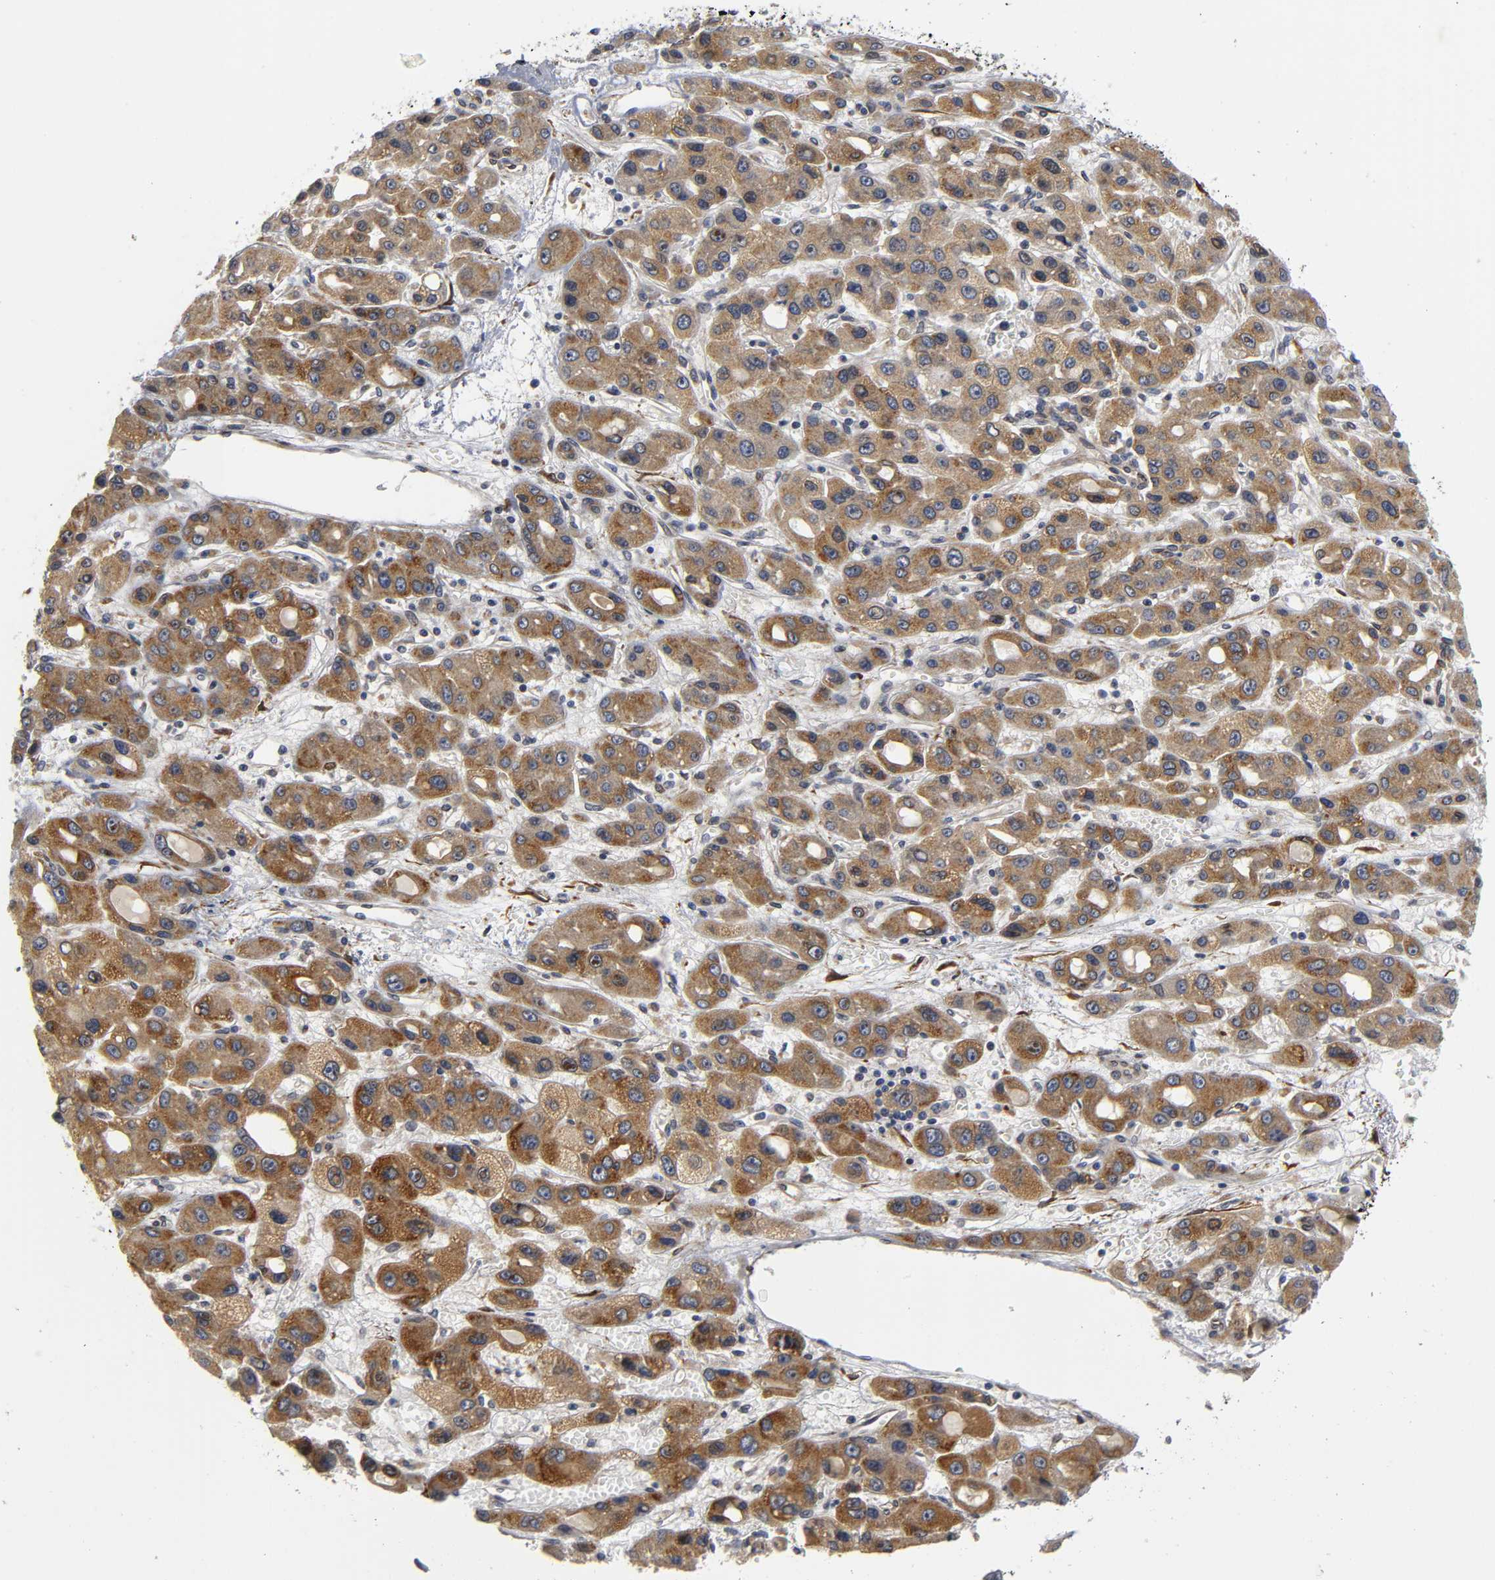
{"staining": {"intensity": "moderate", "quantity": ">75%", "location": "cytoplasmic/membranous"}, "tissue": "liver cancer", "cell_type": "Tumor cells", "image_type": "cancer", "snomed": [{"axis": "morphology", "description": "Carcinoma, Hepatocellular, NOS"}, {"axis": "topography", "description": "Liver"}], "caption": "Human hepatocellular carcinoma (liver) stained with a brown dye demonstrates moderate cytoplasmic/membranous positive positivity in about >75% of tumor cells.", "gene": "ASB6", "patient": {"sex": "male", "age": 55}}